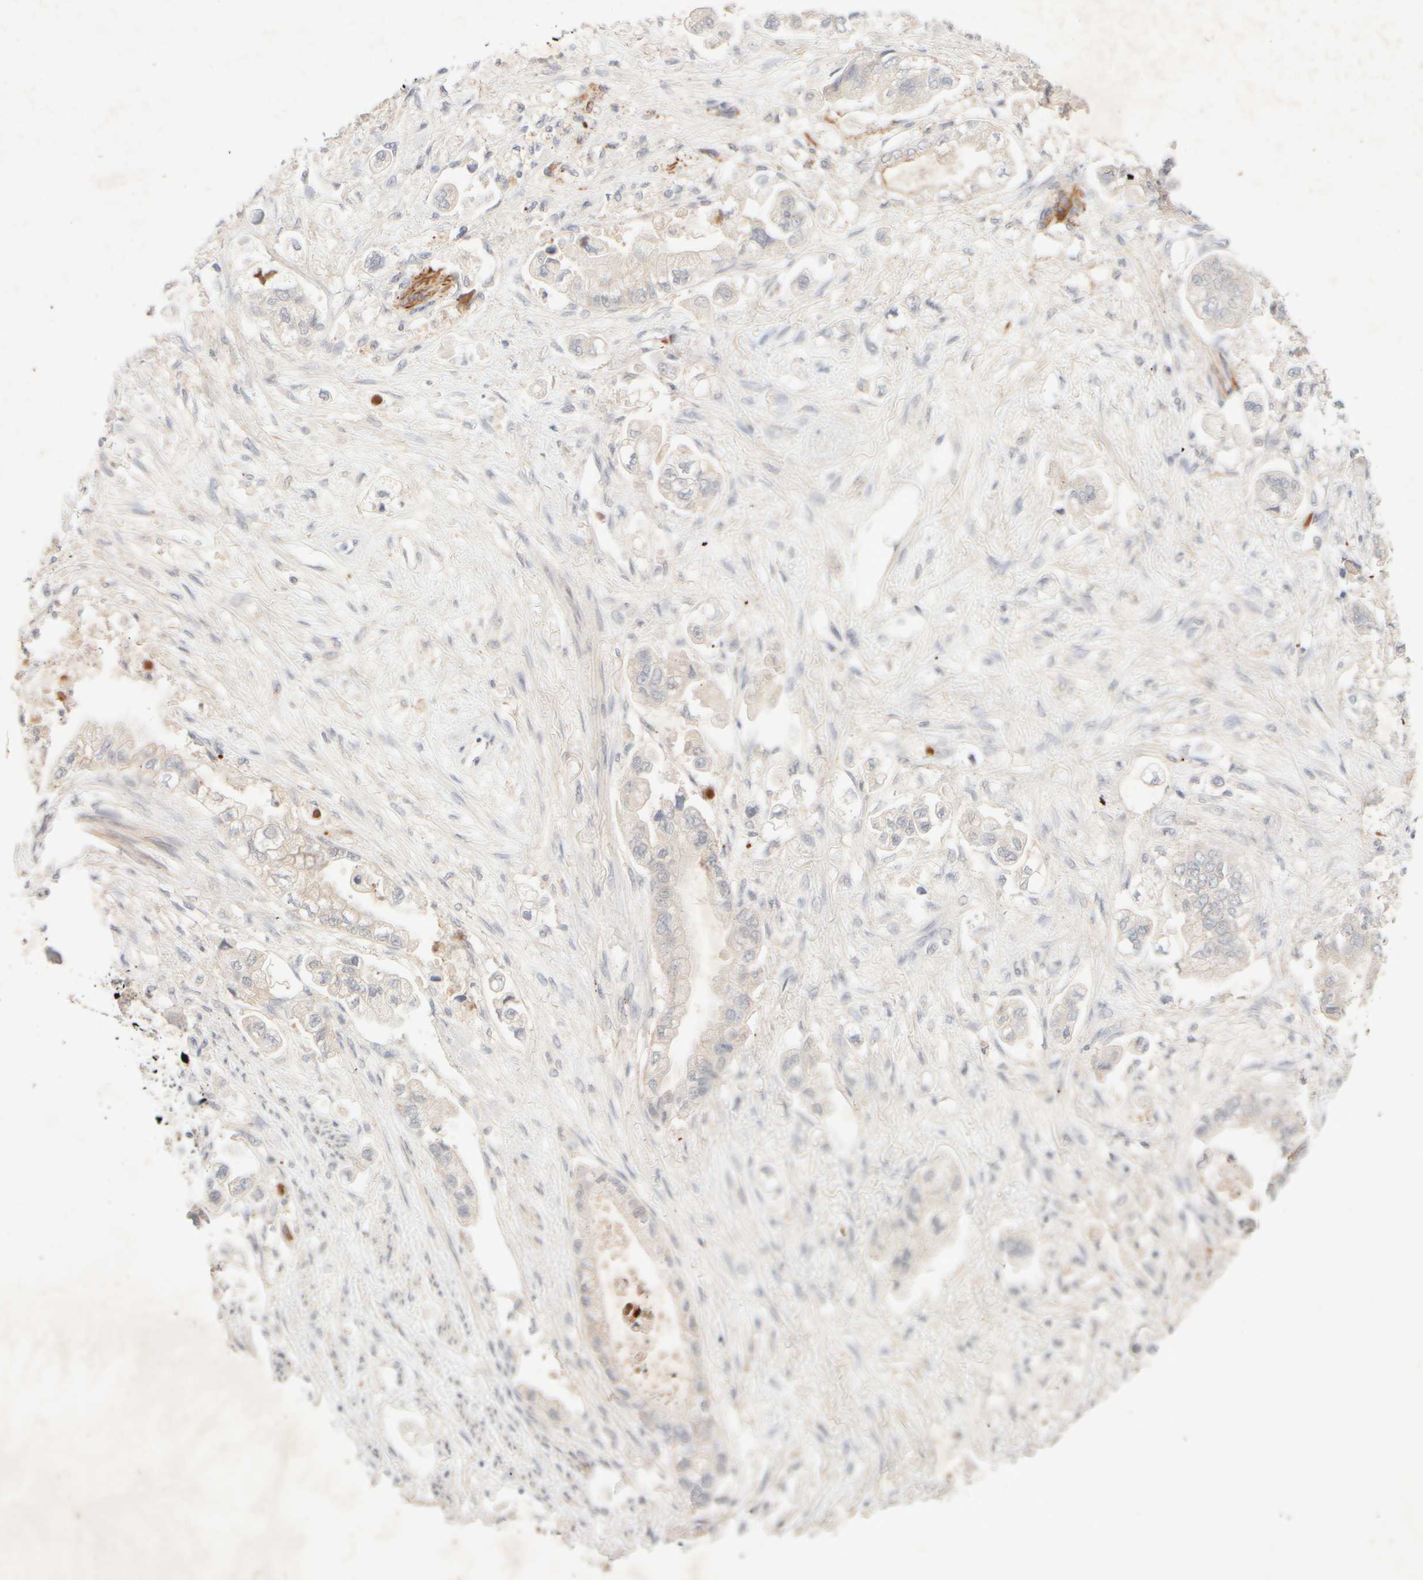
{"staining": {"intensity": "negative", "quantity": "none", "location": "none"}, "tissue": "stomach cancer", "cell_type": "Tumor cells", "image_type": "cancer", "snomed": [{"axis": "morphology", "description": "Adenocarcinoma, NOS"}, {"axis": "topography", "description": "Stomach"}], "caption": "The immunohistochemistry micrograph has no significant staining in tumor cells of stomach adenocarcinoma tissue. Nuclei are stained in blue.", "gene": "SNTB1", "patient": {"sex": "male", "age": 62}}